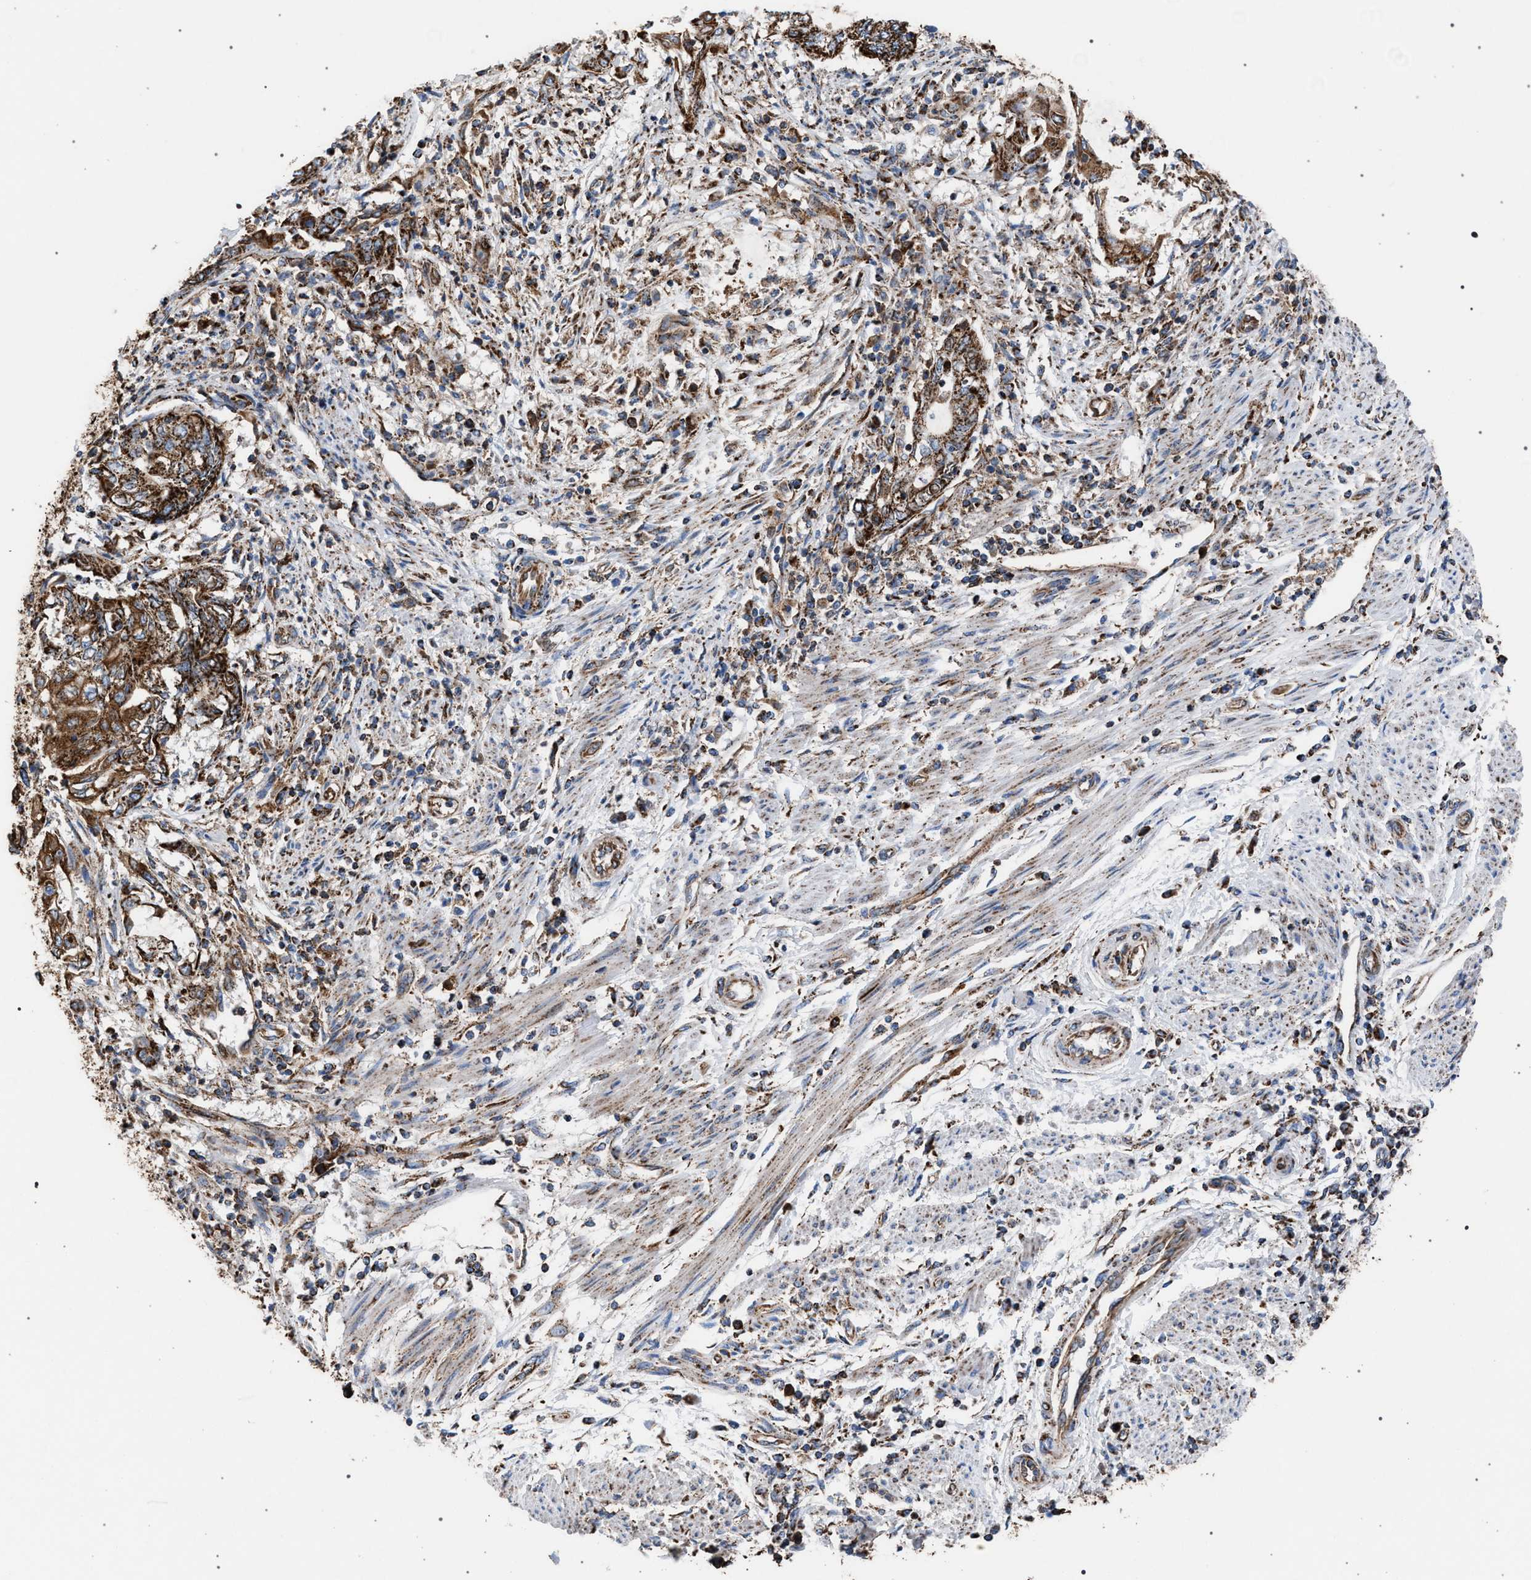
{"staining": {"intensity": "strong", "quantity": ">75%", "location": "cytoplasmic/membranous"}, "tissue": "endometrial cancer", "cell_type": "Tumor cells", "image_type": "cancer", "snomed": [{"axis": "morphology", "description": "Adenocarcinoma, NOS"}, {"axis": "topography", "description": "Uterus"}, {"axis": "topography", "description": "Endometrium"}], "caption": "Immunohistochemical staining of endometrial adenocarcinoma shows high levels of strong cytoplasmic/membranous protein expression in approximately >75% of tumor cells. The staining was performed using DAB (3,3'-diaminobenzidine) to visualize the protein expression in brown, while the nuclei were stained in blue with hematoxylin (Magnification: 20x).", "gene": "VPS13A", "patient": {"sex": "female", "age": 70}}